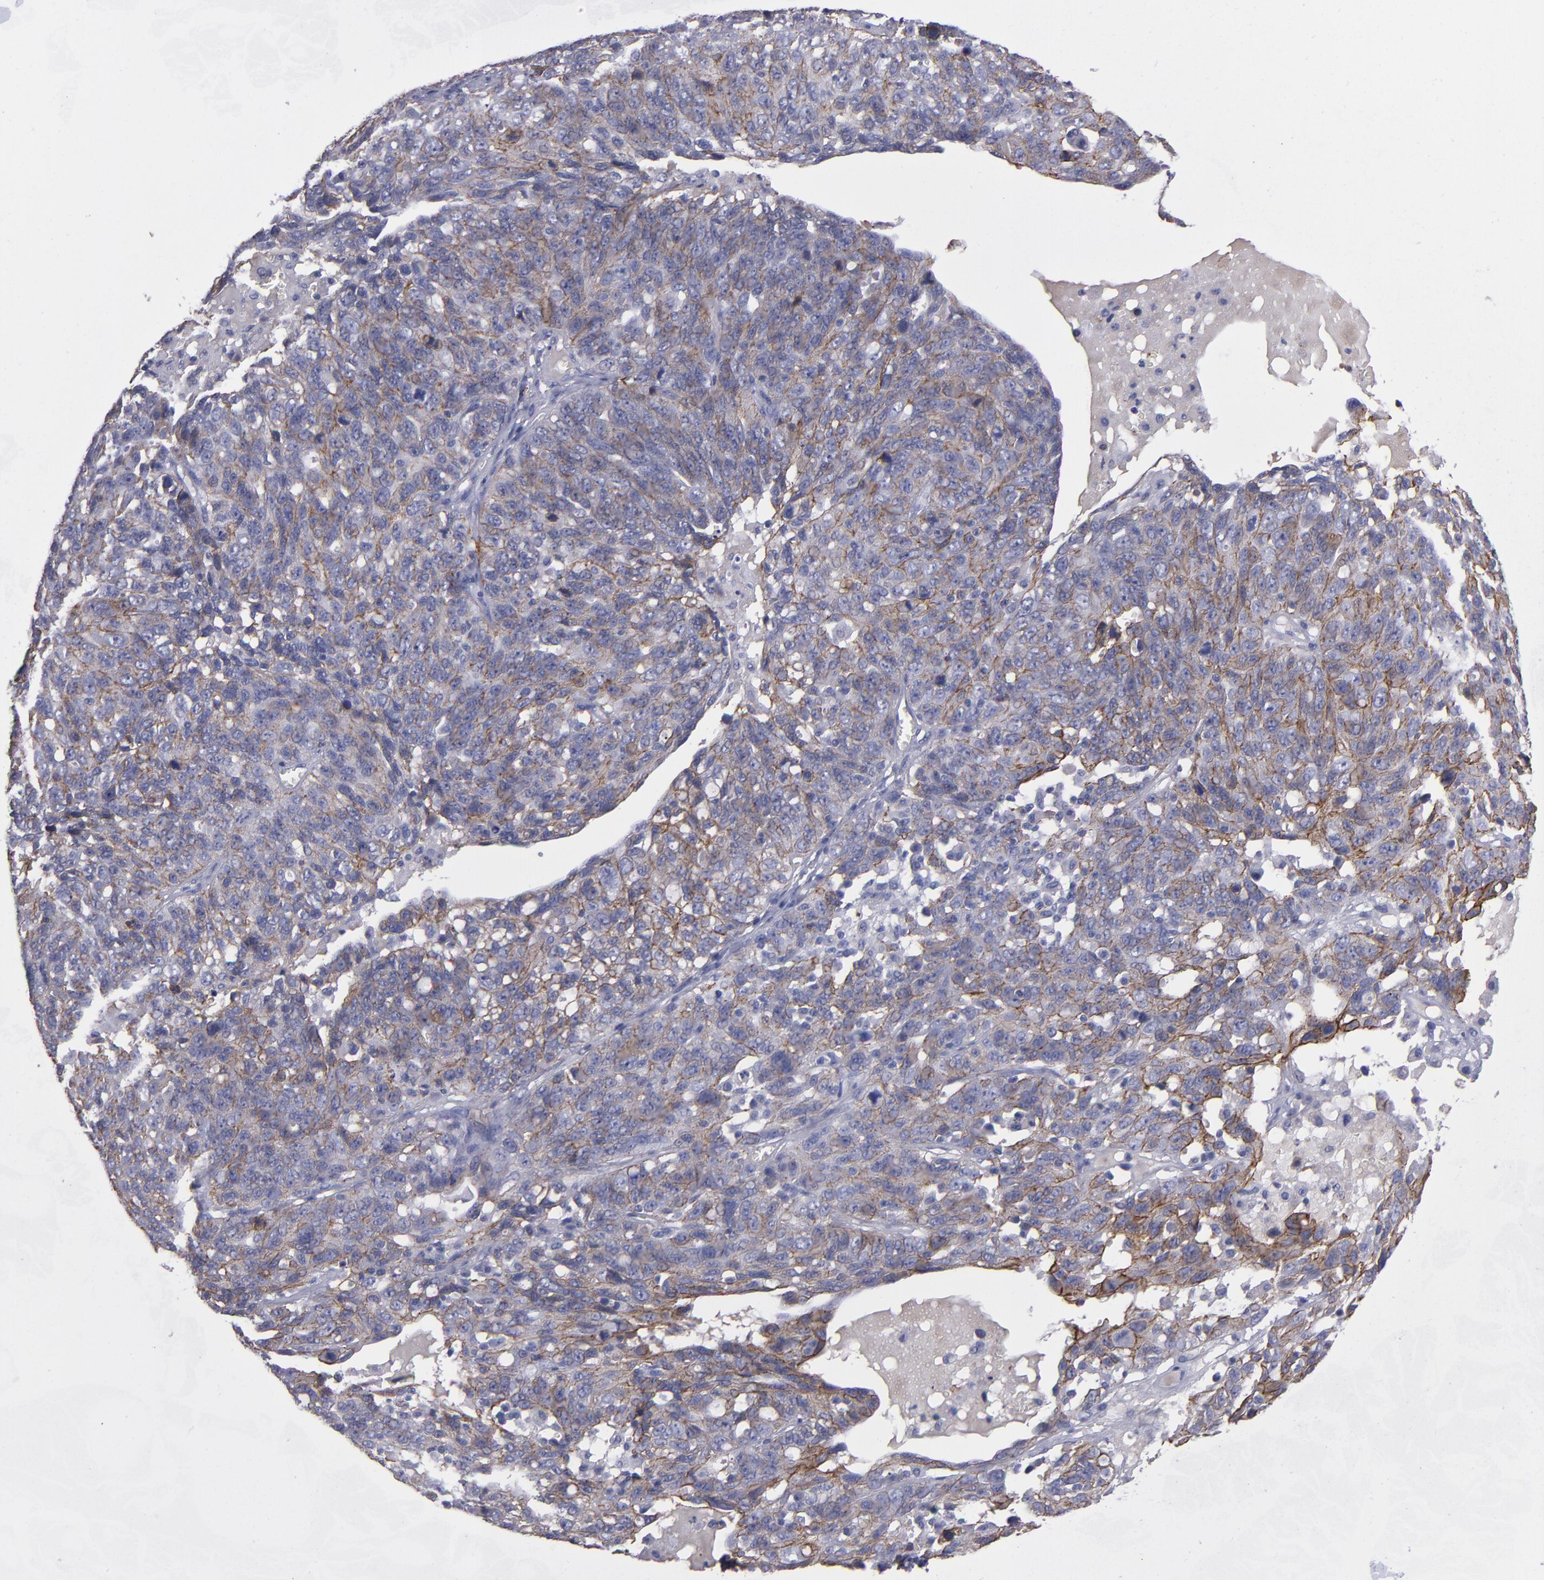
{"staining": {"intensity": "moderate", "quantity": ">75%", "location": "cytoplasmic/membranous"}, "tissue": "ovarian cancer", "cell_type": "Tumor cells", "image_type": "cancer", "snomed": [{"axis": "morphology", "description": "Cystadenocarcinoma, serous, NOS"}, {"axis": "topography", "description": "Ovary"}], "caption": "A brown stain shows moderate cytoplasmic/membranous staining of a protein in ovarian serous cystadenocarcinoma tumor cells.", "gene": "CDH3", "patient": {"sex": "female", "age": 71}}